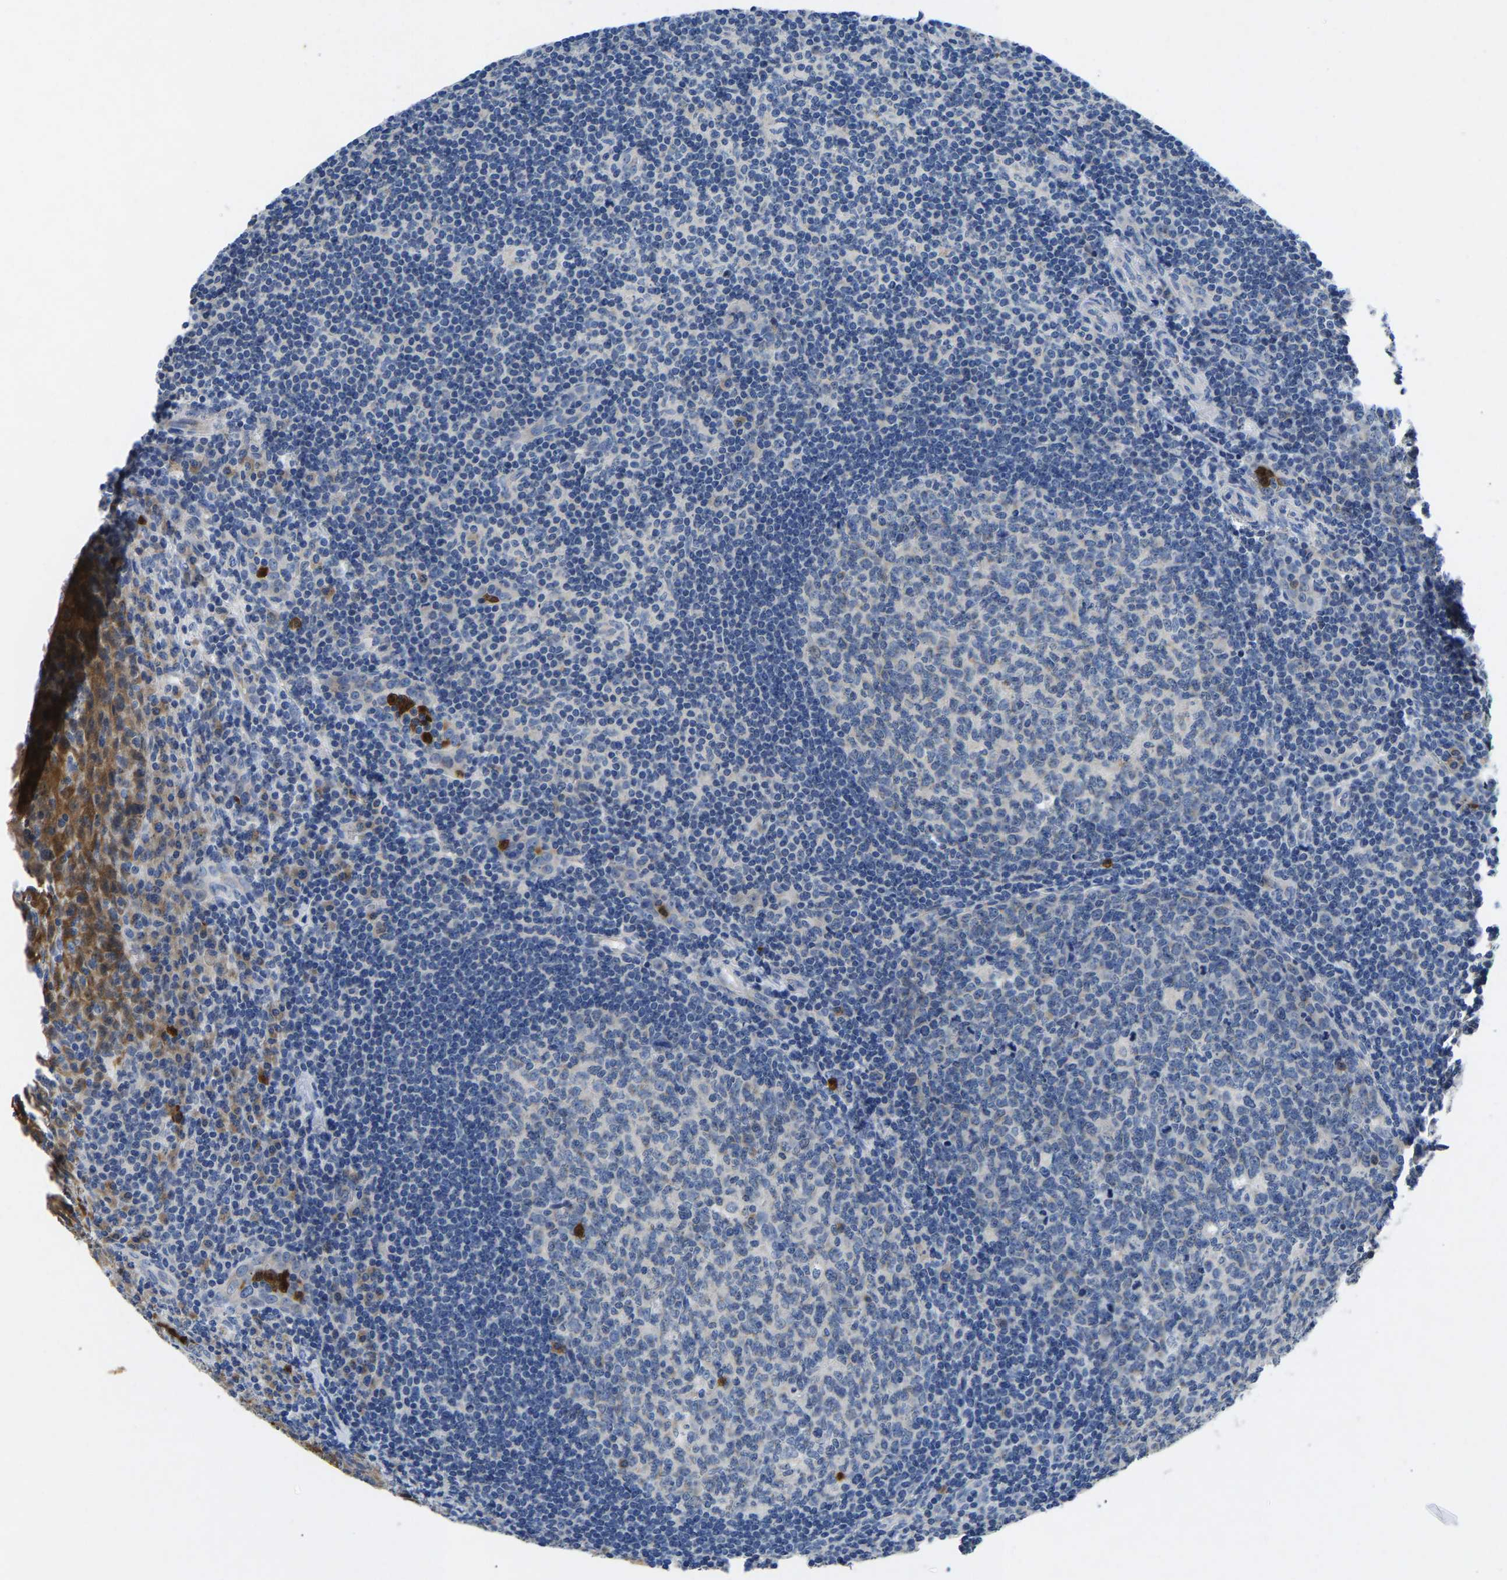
{"staining": {"intensity": "negative", "quantity": "none", "location": "none"}, "tissue": "tonsil", "cell_type": "Germinal center cells", "image_type": "normal", "snomed": [{"axis": "morphology", "description": "Normal tissue, NOS"}, {"axis": "topography", "description": "Tonsil"}], "caption": "Human tonsil stained for a protein using immunohistochemistry shows no staining in germinal center cells.", "gene": "TOR1B", "patient": {"sex": "male", "age": 37}}